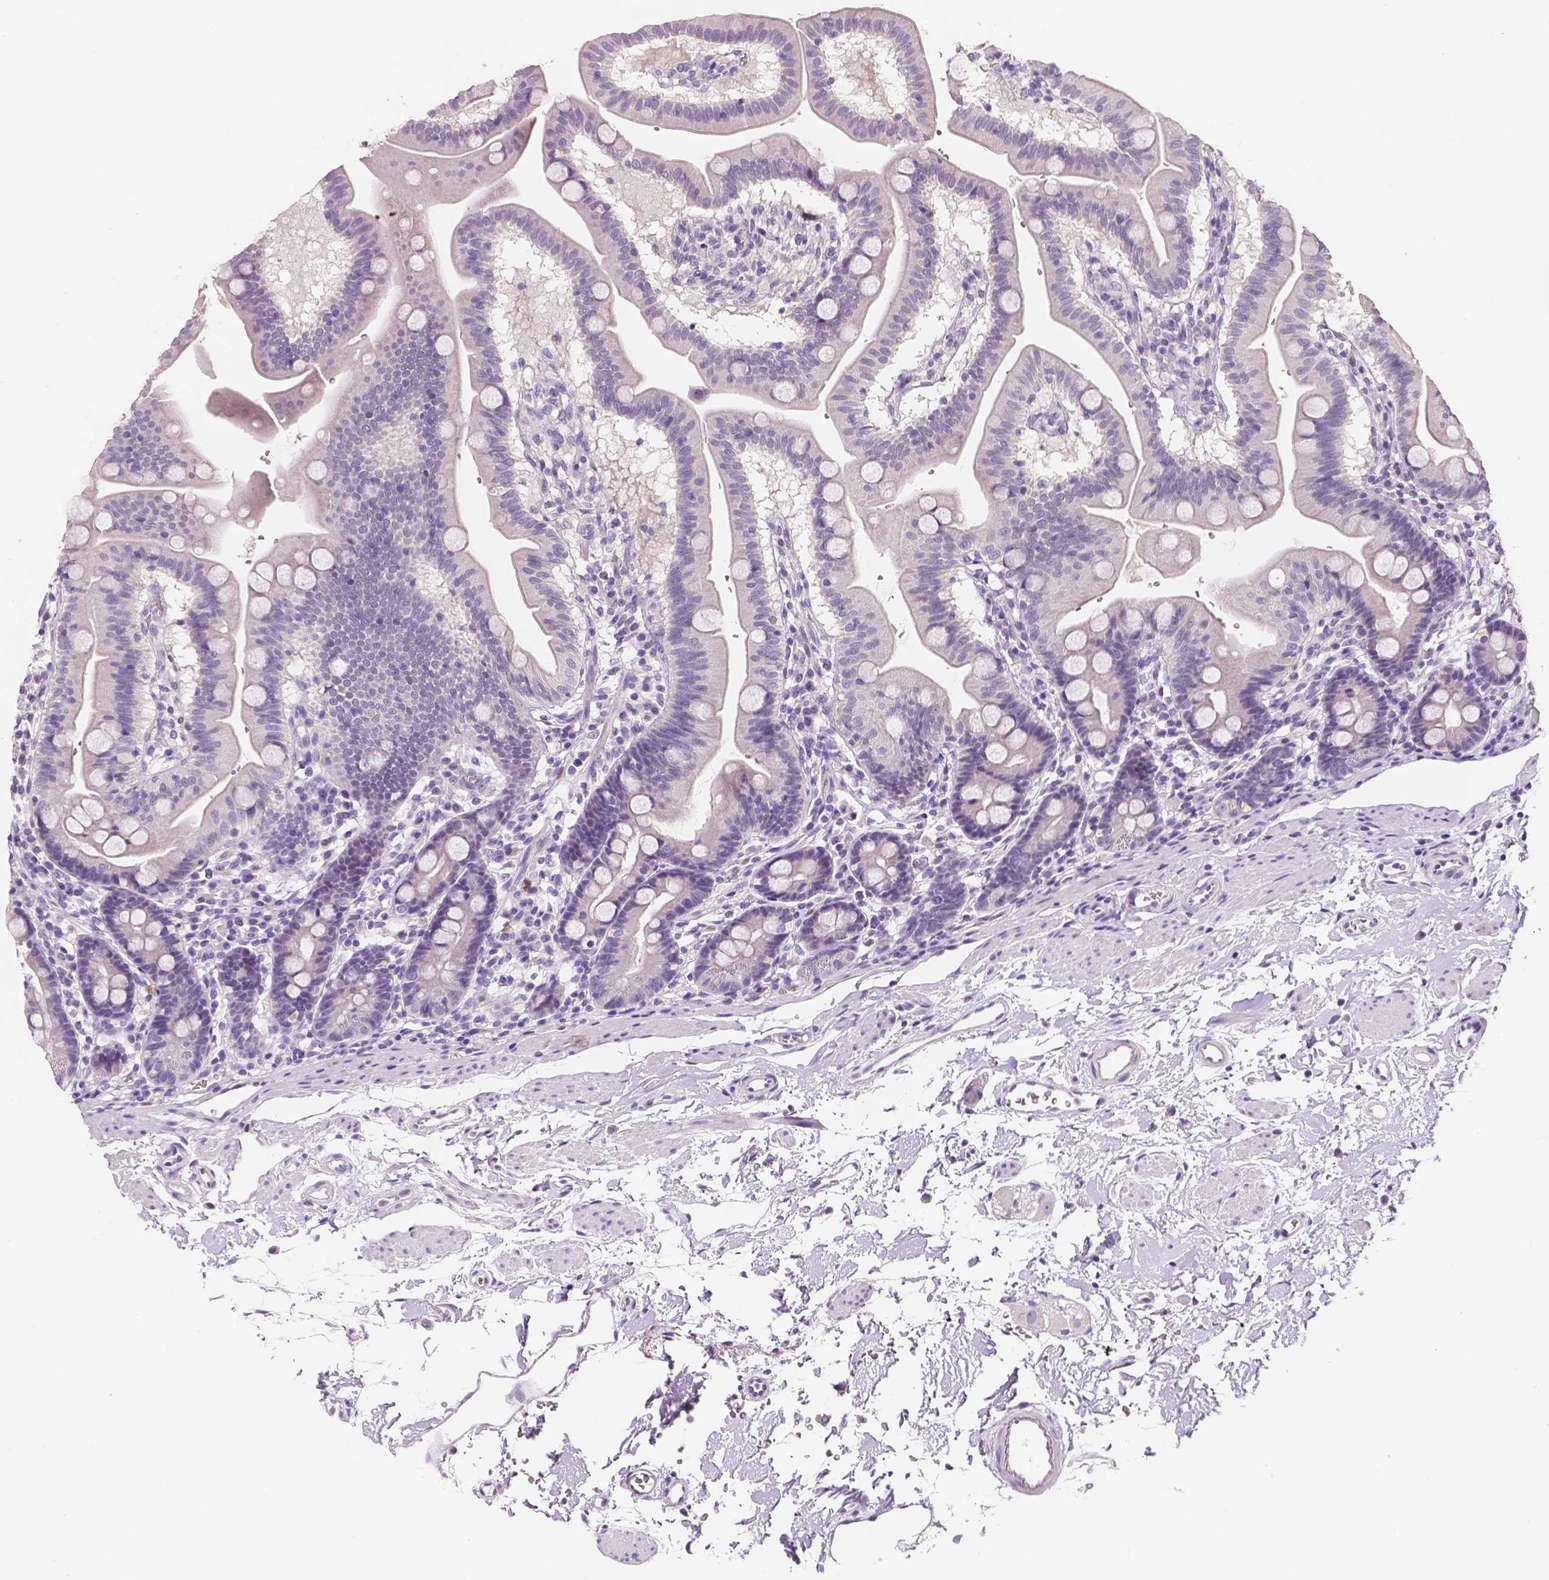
{"staining": {"intensity": "negative", "quantity": "none", "location": "none"}, "tissue": "duodenum", "cell_type": "Glandular cells", "image_type": "normal", "snomed": [{"axis": "morphology", "description": "Normal tissue, NOS"}, {"axis": "topography", "description": "Duodenum"}], "caption": "IHC micrograph of unremarkable duodenum: human duodenum stained with DAB (3,3'-diaminobenzidine) reveals no significant protein staining in glandular cells.", "gene": "TAL1", "patient": {"sex": "male", "age": 59}}